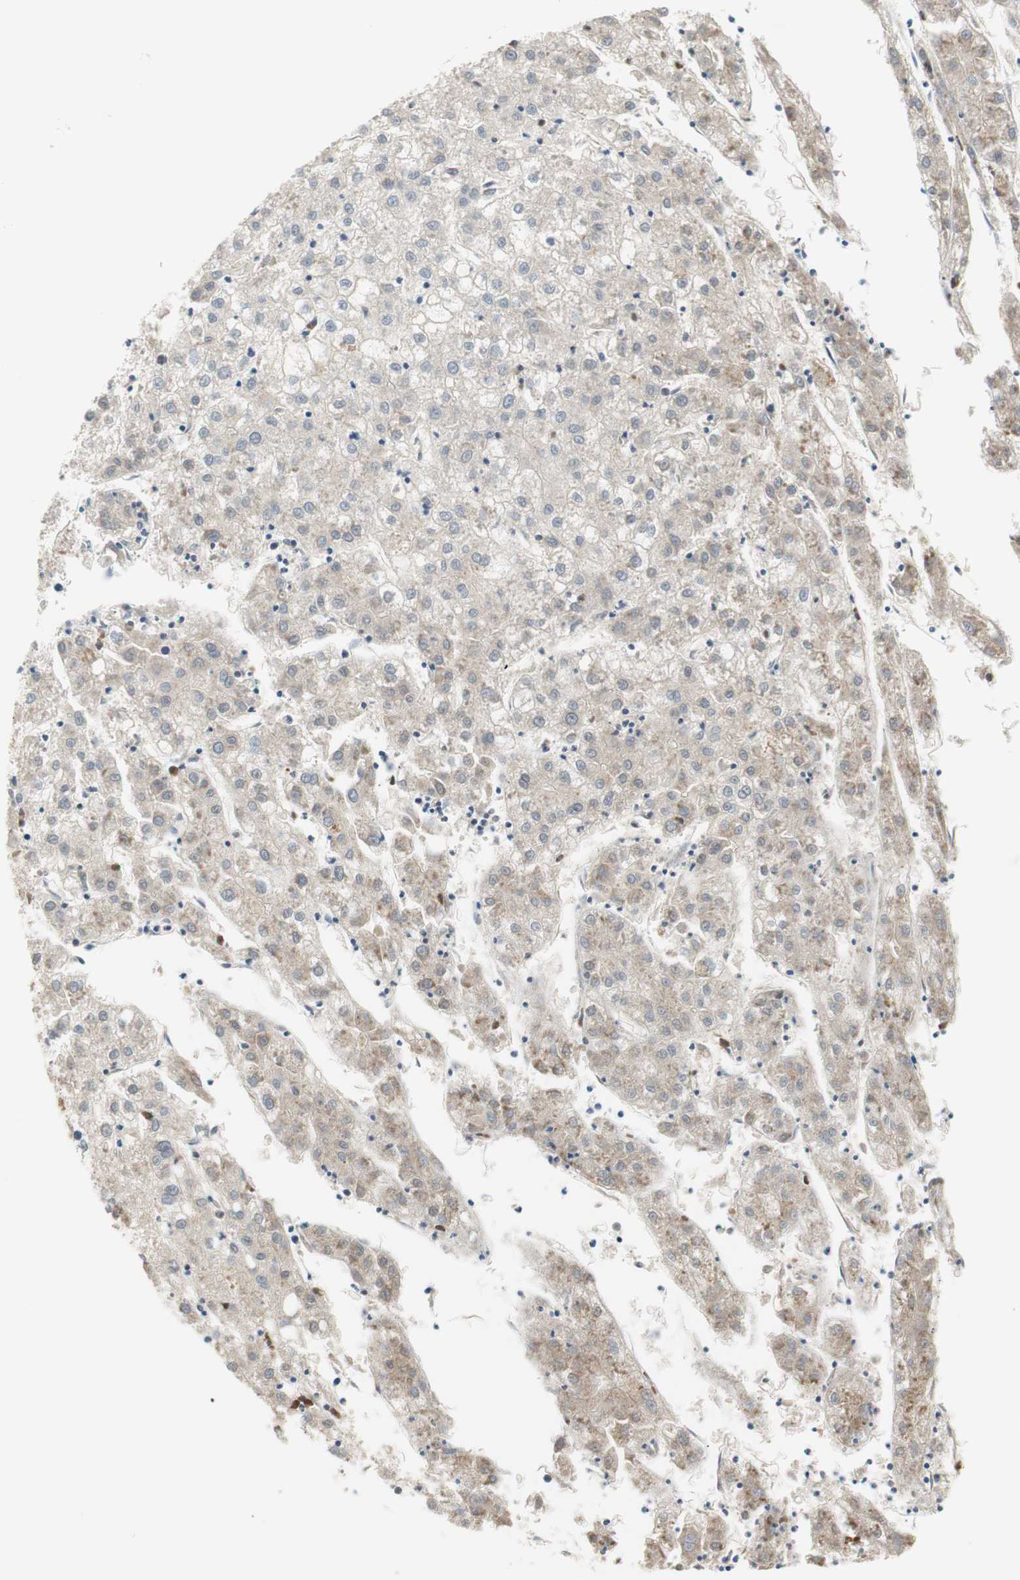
{"staining": {"intensity": "weak", "quantity": "25%-75%", "location": "cytoplasmic/membranous"}, "tissue": "liver cancer", "cell_type": "Tumor cells", "image_type": "cancer", "snomed": [{"axis": "morphology", "description": "Carcinoma, Hepatocellular, NOS"}, {"axis": "topography", "description": "Liver"}], "caption": "IHC image of neoplastic tissue: liver cancer (hepatocellular carcinoma) stained using immunohistochemistry (IHC) demonstrates low levels of weak protein expression localized specifically in the cytoplasmic/membranous of tumor cells, appearing as a cytoplasmic/membranous brown color.", "gene": "COL12A1", "patient": {"sex": "male", "age": 72}}